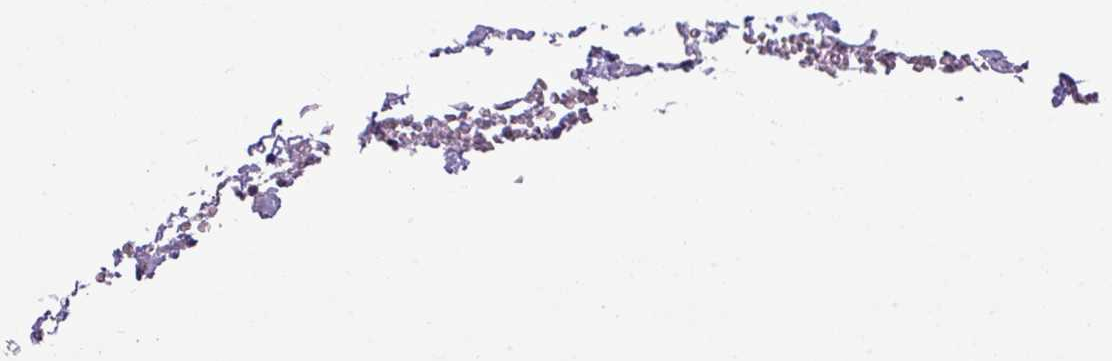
{"staining": {"intensity": "moderate", "quantity": "<25%", "location": "cytoplasmic/membranous"}, "tissue": "tonsil", "cell_type": "Germinal center cells", "image_type": "normal", "snomed": [{"axis": "morphology", "description": "Normal tissue, NOS"}, {"axis": "topography", "description": "Tonsil"}], "caption": "Benign tonsil was stained to show a protein in brown. There is low levels of moderate cytoplasmic/membranous positivity in about <25% of germinal center cells. The staining is performed using DAB (3,3'-diaminobenzidine) brown chromogen to label protein expression. The nuclei are counter-stained blue using hematoxylin.", "gene": "IL17A", "patient": {"sex": "male", "age": 17}}